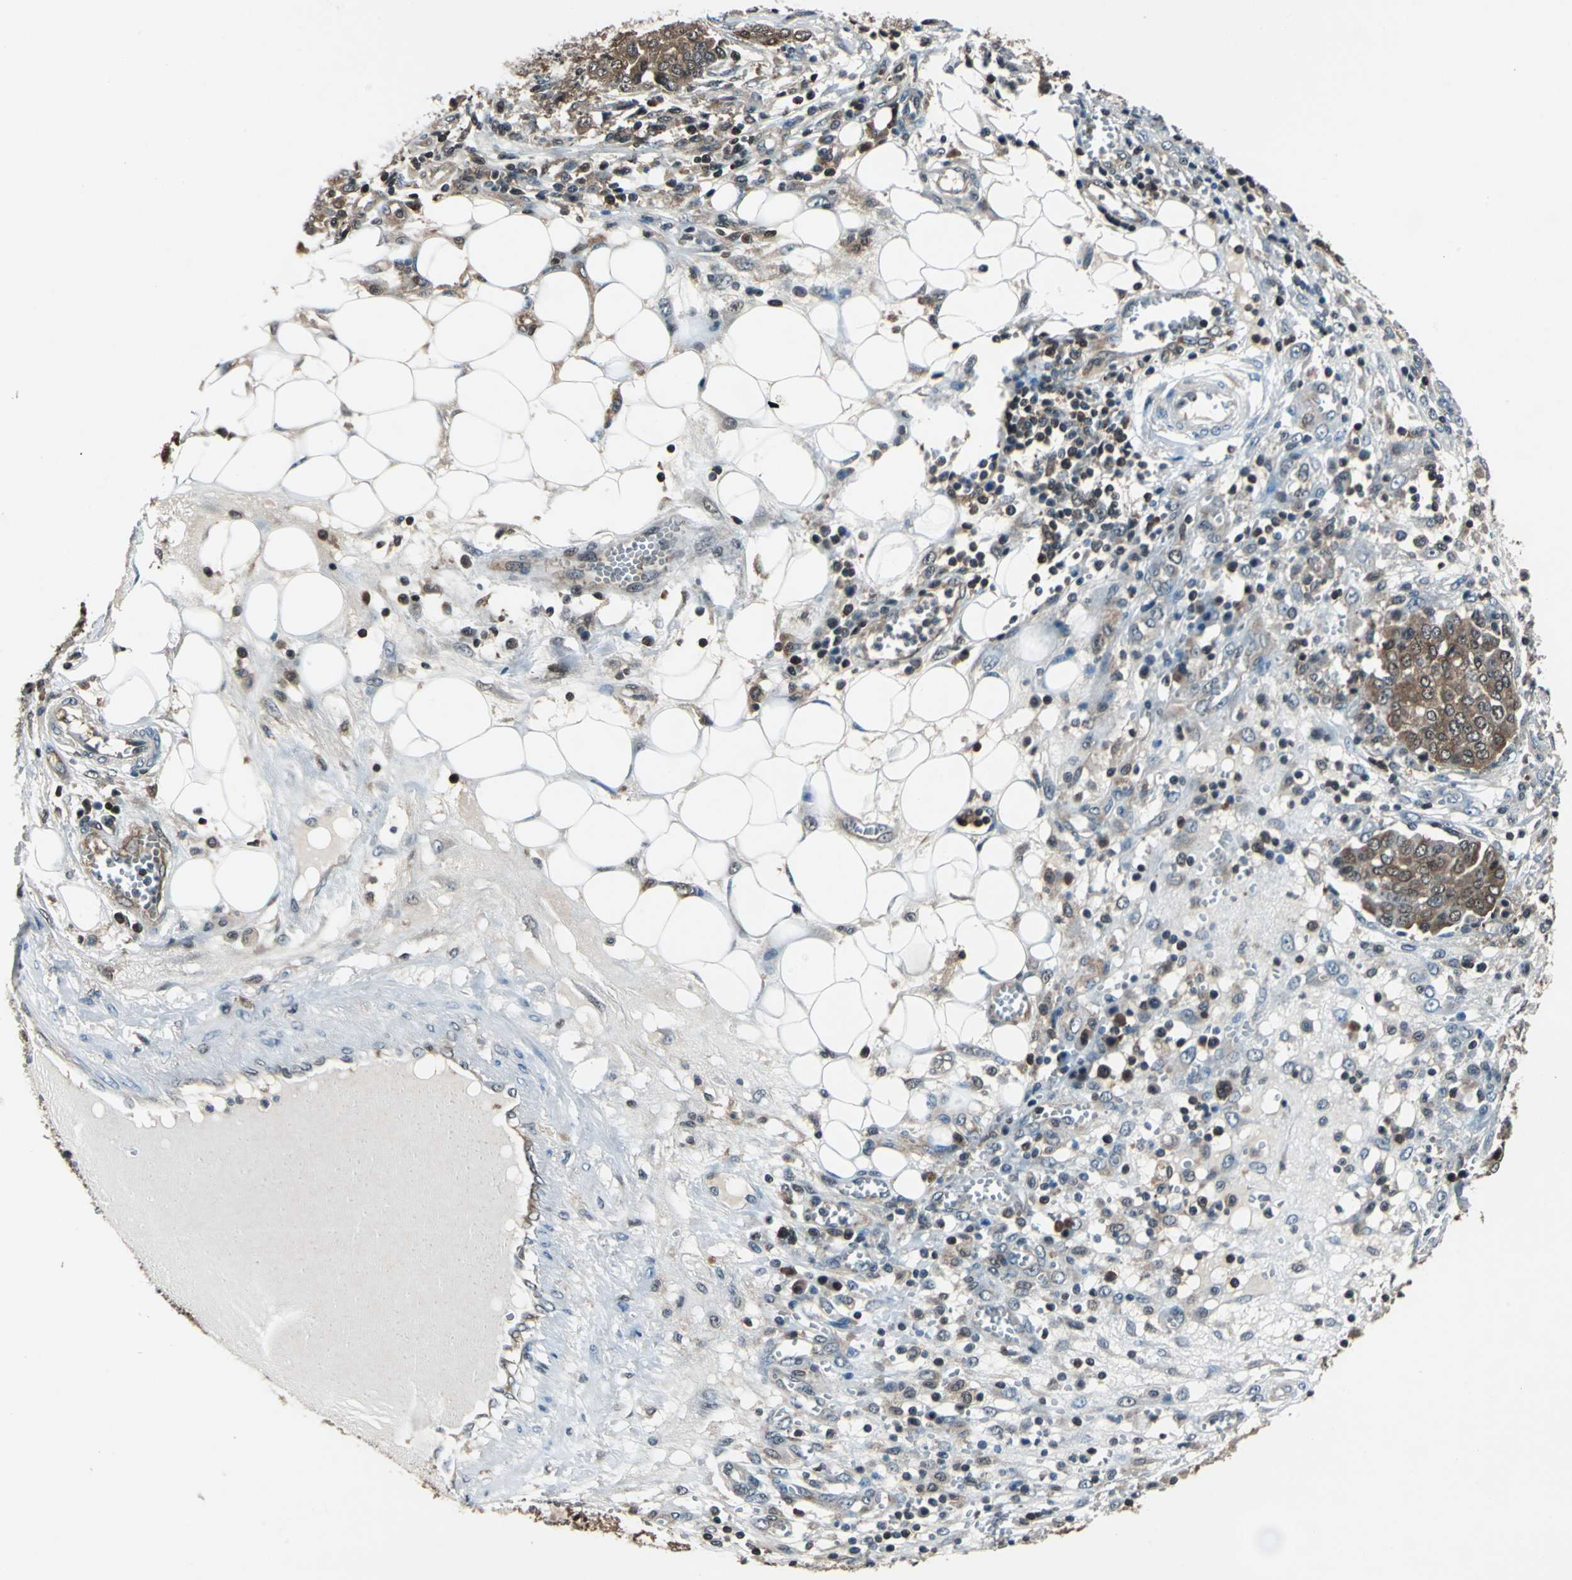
{"staining": {"intensity": "moderate", "quantity": "25%-75%", "location": "cytoplasmic/membranous"}, "tissue": "ovarian cancer", "cell_type": "Tumor cells", "image_type": "cancer", "snomed": [{"axis": "morphology", "description": "Cystadenocarcinoma, serous, NOS"}, {"axis": "topography", "description": "Soft tissue"}, {"axis": "topography", "description": "Ovary"}], "caption": "DAB (3,3'-diaminobenzidine) immunohistochemical staining of serous cystadenocarcinoma (ovarian) demonstrates moderate cytoplasmic/membranous protein positivity in approximately 25%-75% of tumor cells.", "gene": "PSME1", "patient": {"sex": "female", "age": 57}}